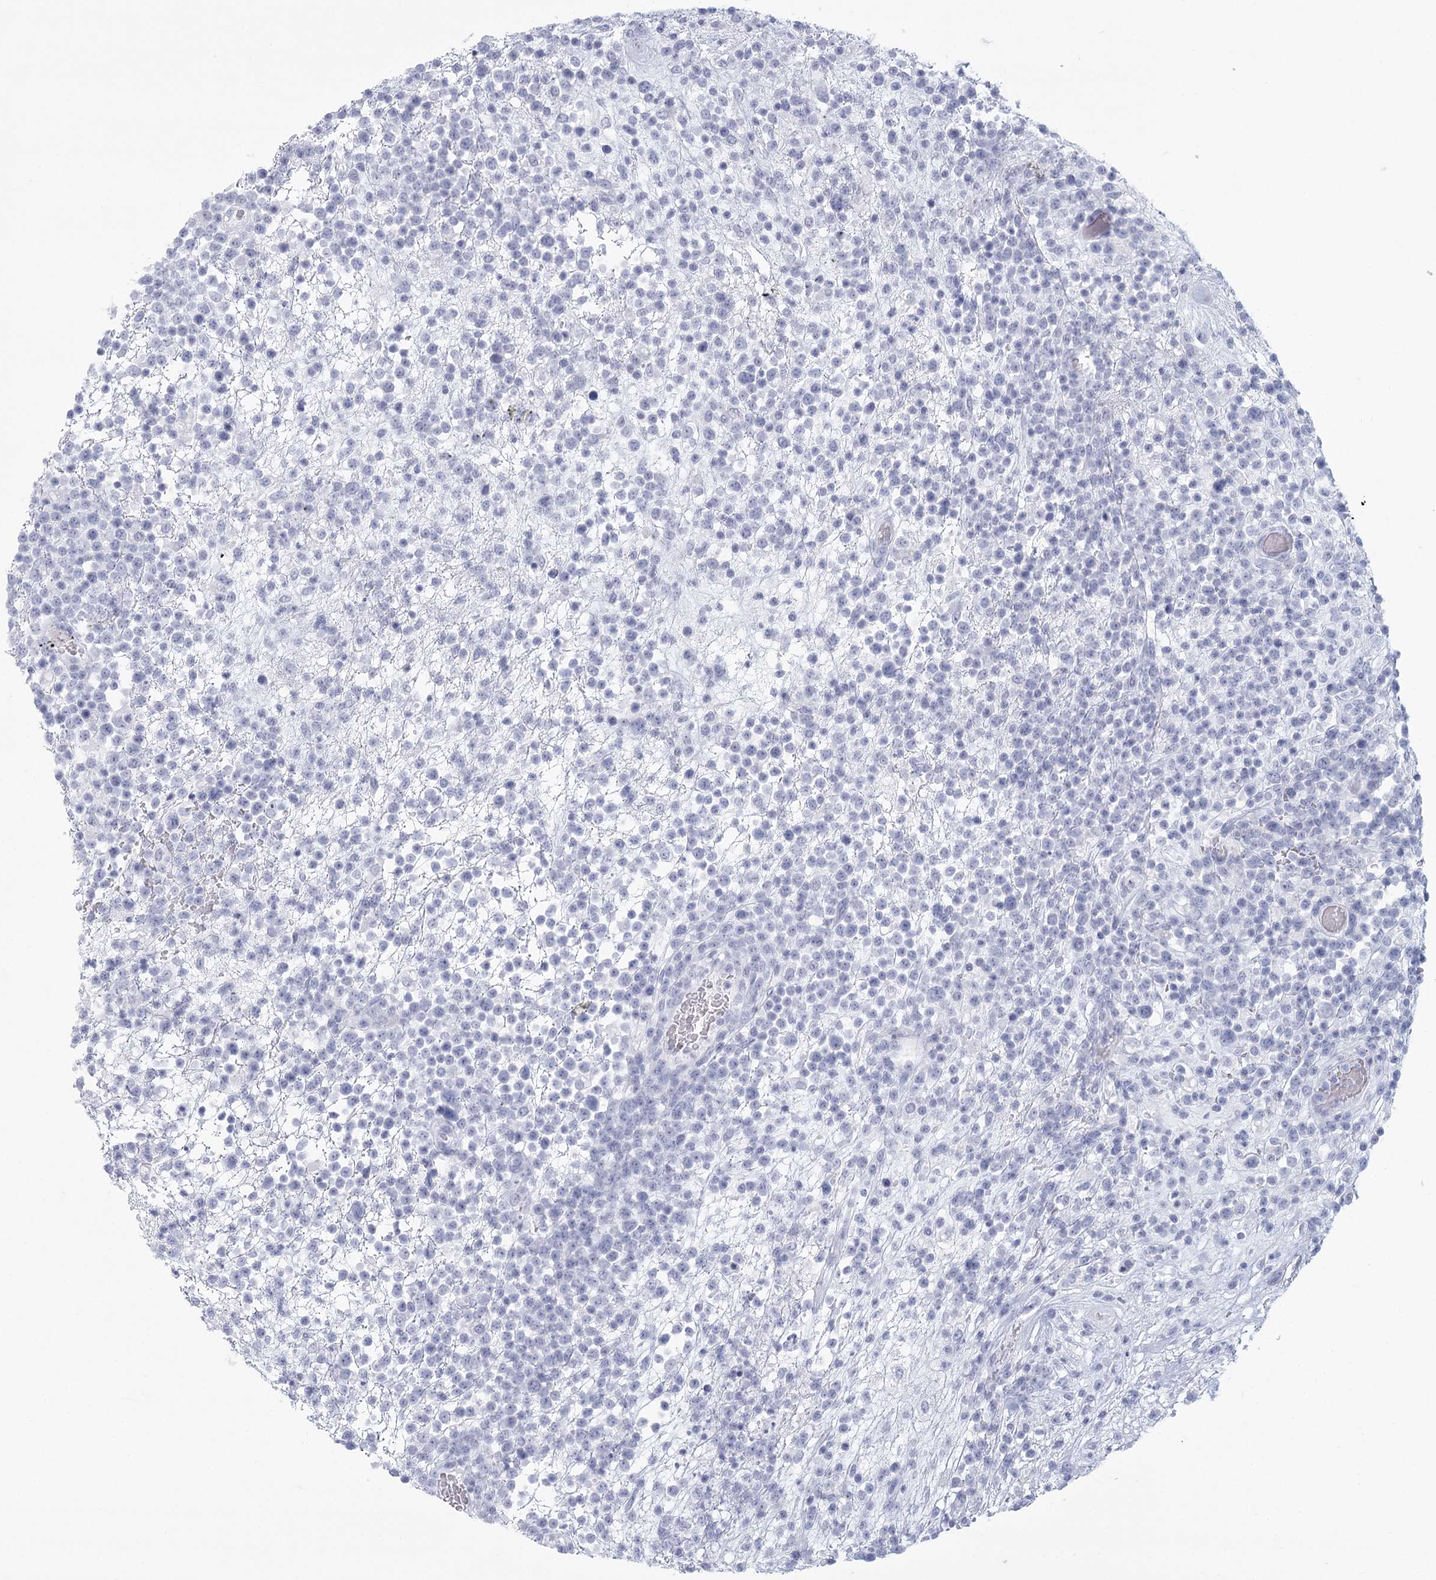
{"staining": {"intensity": "negative", "quantity": "none", "location": "none"}, "tissue": "lymphoma", "cell_type": "Tumor cells", "image_type": "cancer", "snomed": [{"axis": "morphology", "description": "Malignant lymphoma, non-Hodgkin's type, High grade"}, {"axis": "topography", "description": "Colon"}], "caption": "This is an immunohistochemistry photomicrograph of lymphoma. There is no positivity in tumor cells.", "gene": "WNT8B", "patient": {"sex": "female", "age": 53}}